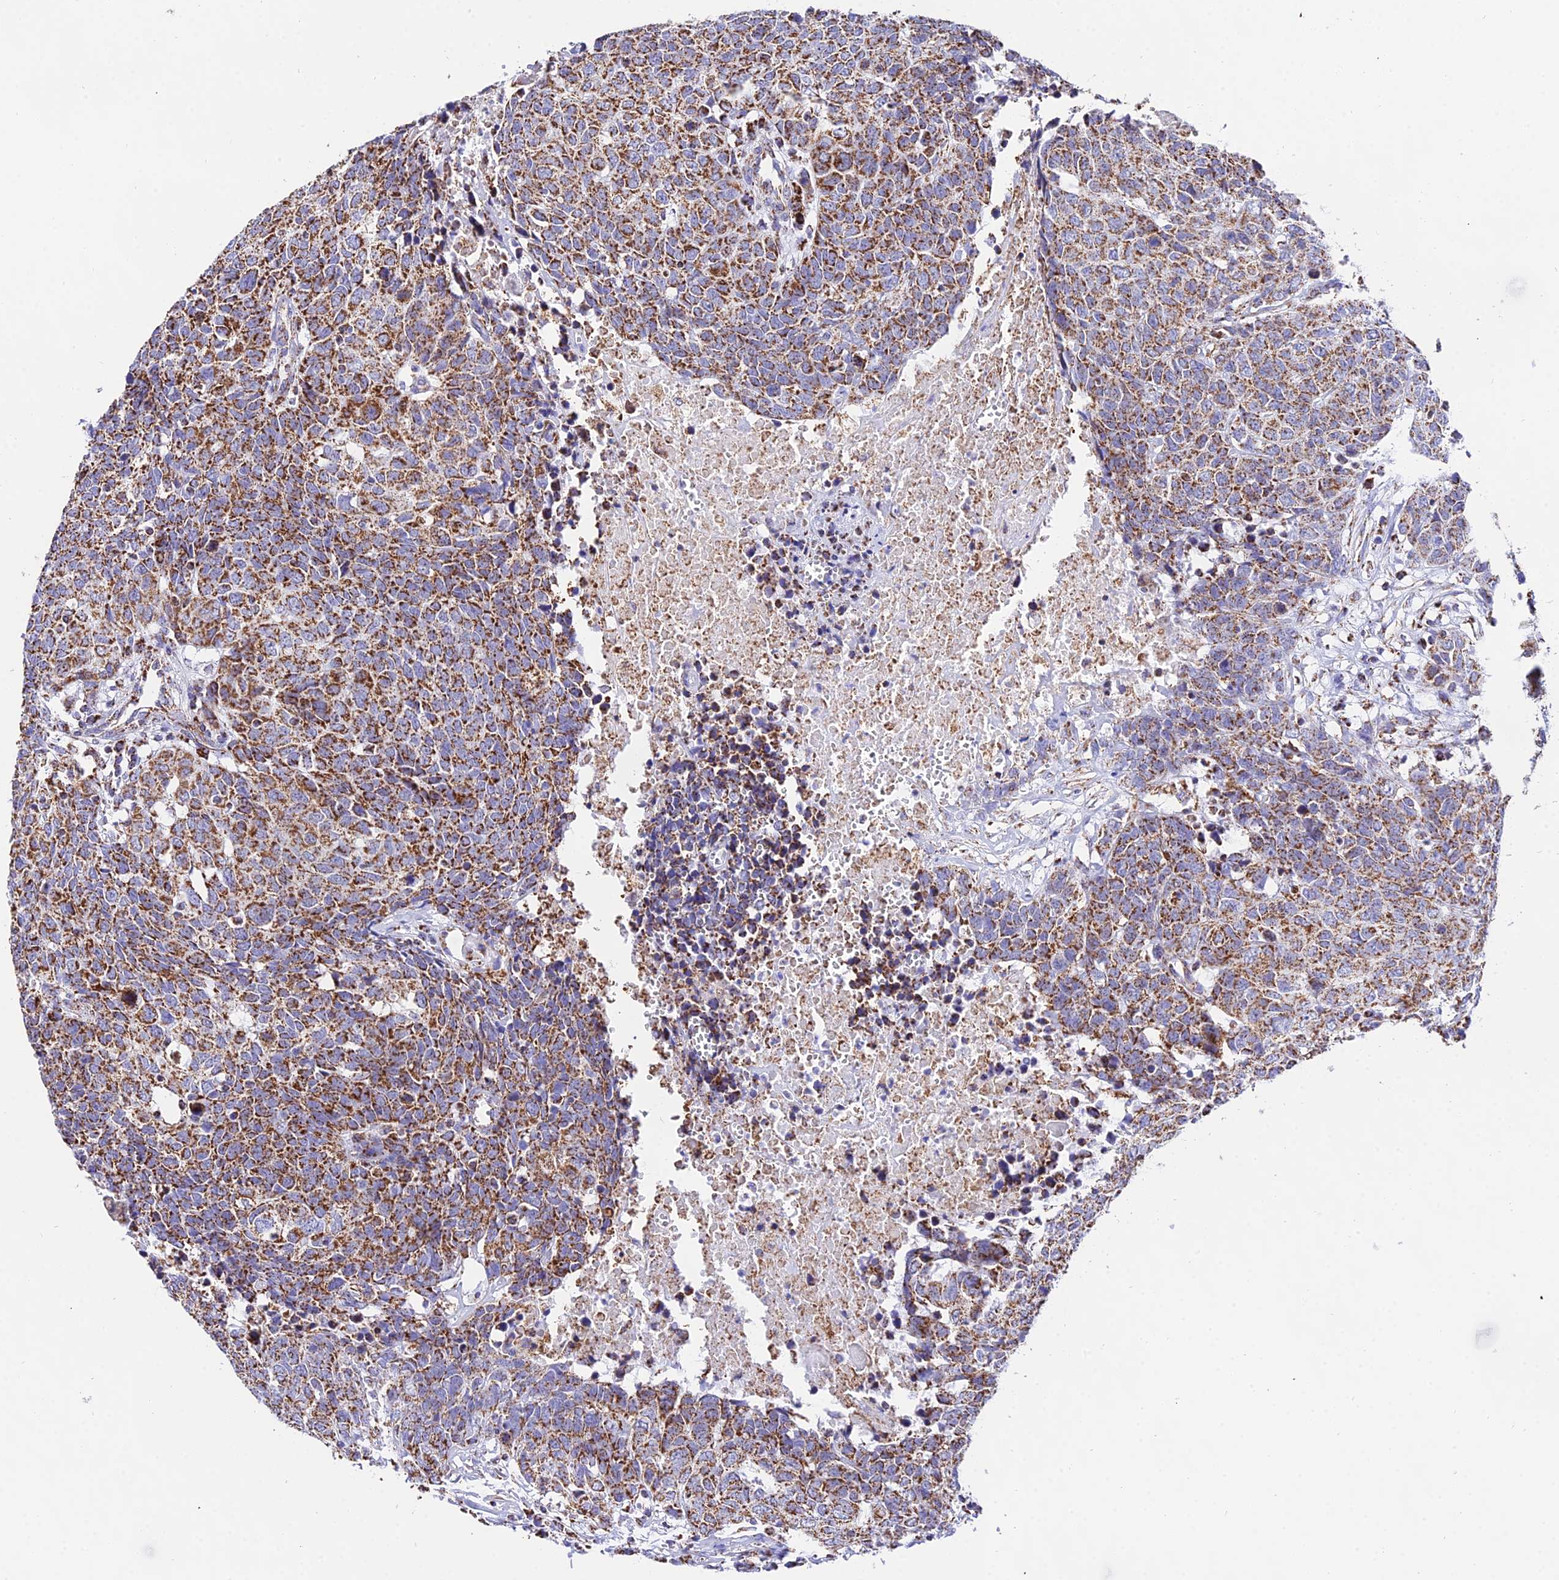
{"staining": {"intensity": "moderate", "quantity": ">75%", "location": "cytoplasmic/membranous"}, "tissue": "head and neck cancer", "cell_type": "Tumor cells", "image_type": "cancer", "snomed": [{"axis": "morphology", "description": "Squamous cell carcinoma, NOS"}, {"axis": "topography", "description": "Head-Neck"}], "caption": "Tumor cells exhibit medium levels of moderate cytoplasmic/membranous expression in about >75% of cells in head and neck squamous cell carcinoma.", "gene": "ATP5PD", "patient": {"sex": "male", "age": 66}}